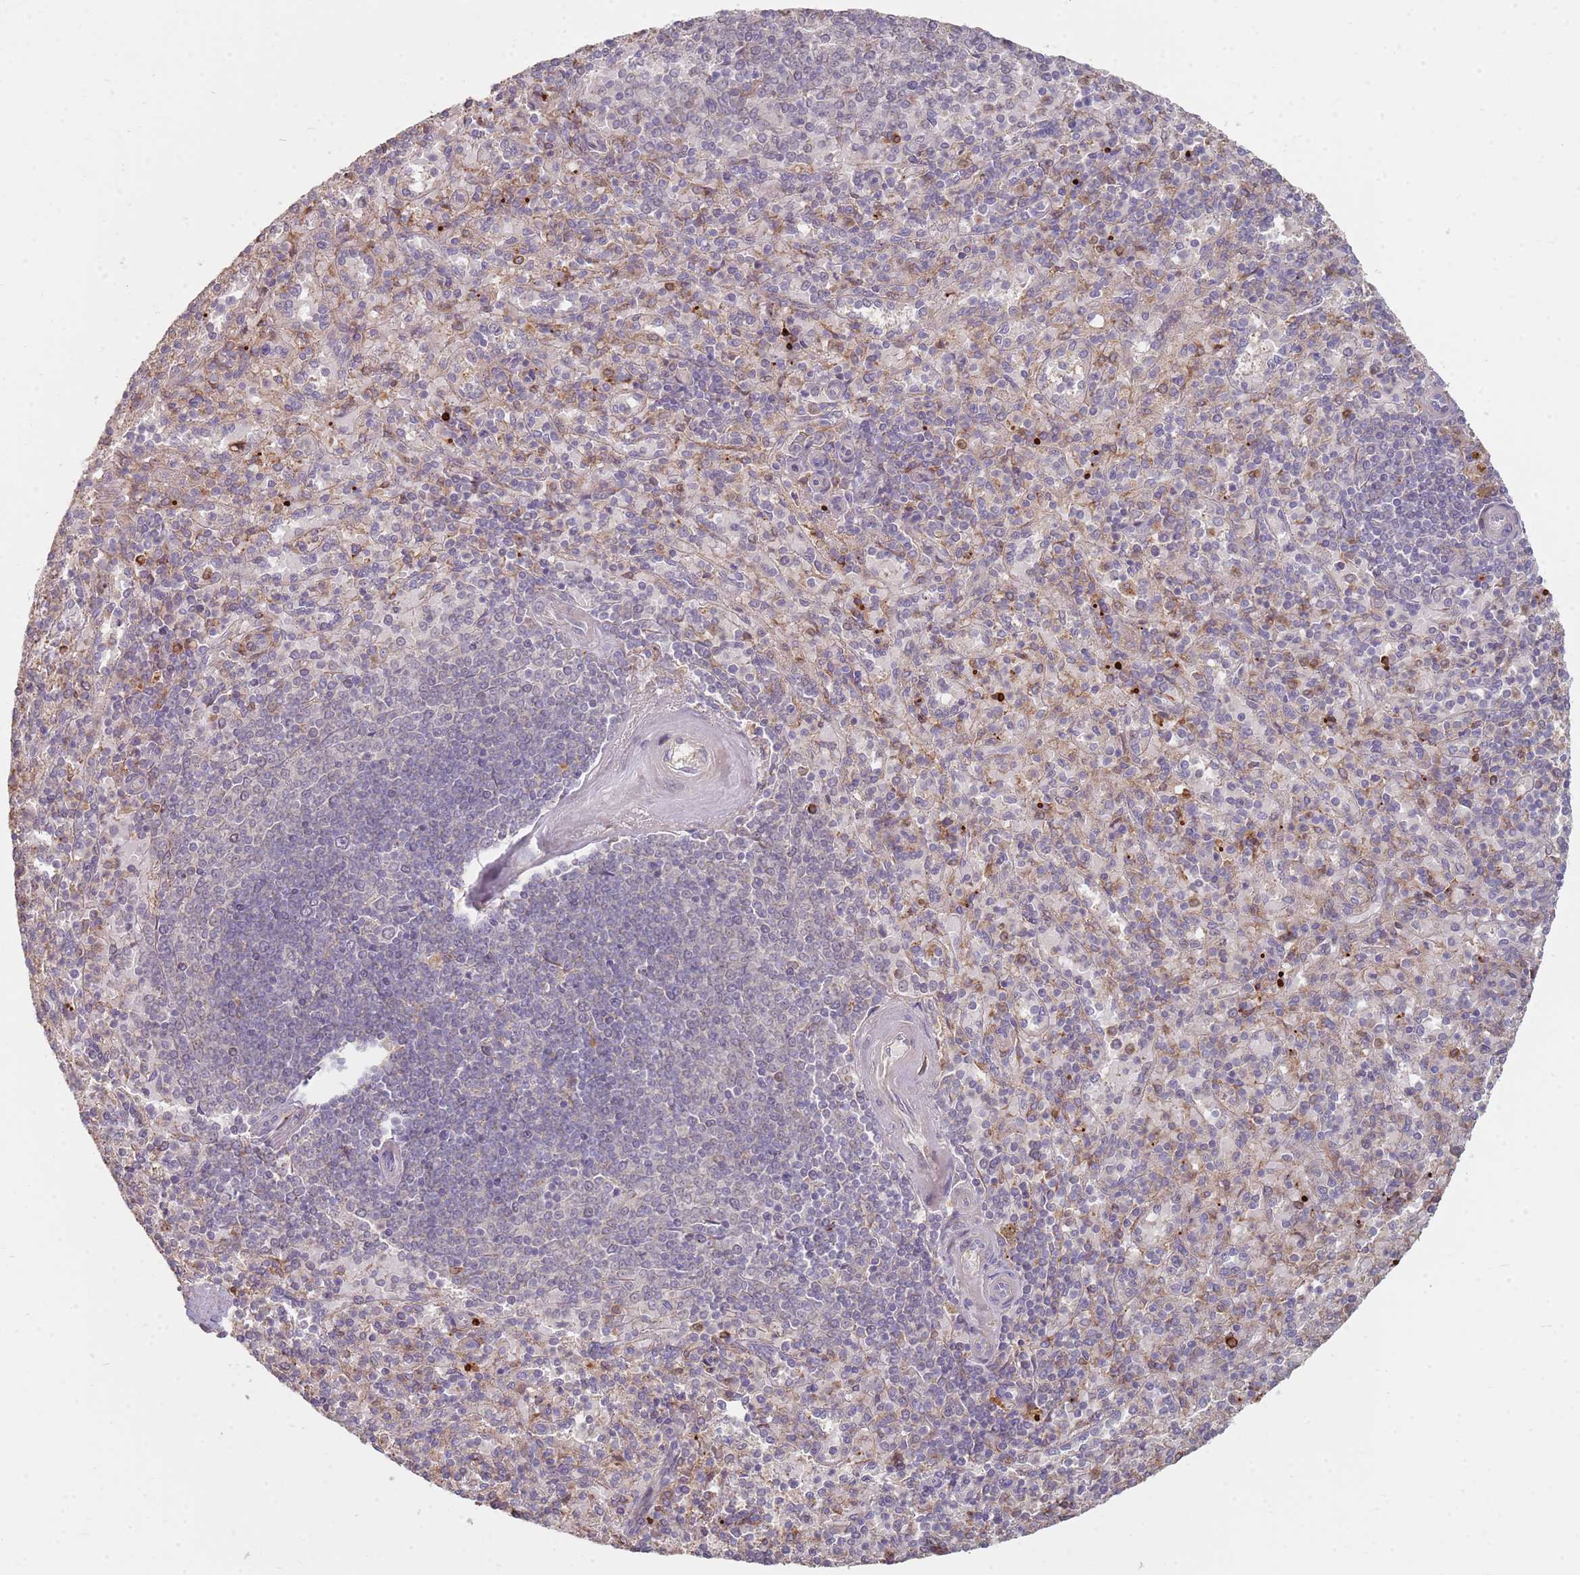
{"staining": {"intensity": "strong", "quantity": "<25%", "location": "cytoplasmic/membranous"}, "tissue": "spleen", "cell_type": "Cells in red pulp", "image_type": "normal", "snomed": [{"axis": "morphology", "description": "Normal tissue, NOS"}, {"axis": "topography", "description": "Spleen"}], "caption": "Benign spleen displays strong cytoplasmic/membranous expression in about <25% of cells in red pulp, visualized by immunohistochemistry.", "gene": "MPEG1", "patient": {"sex": "male", "age": 82}}